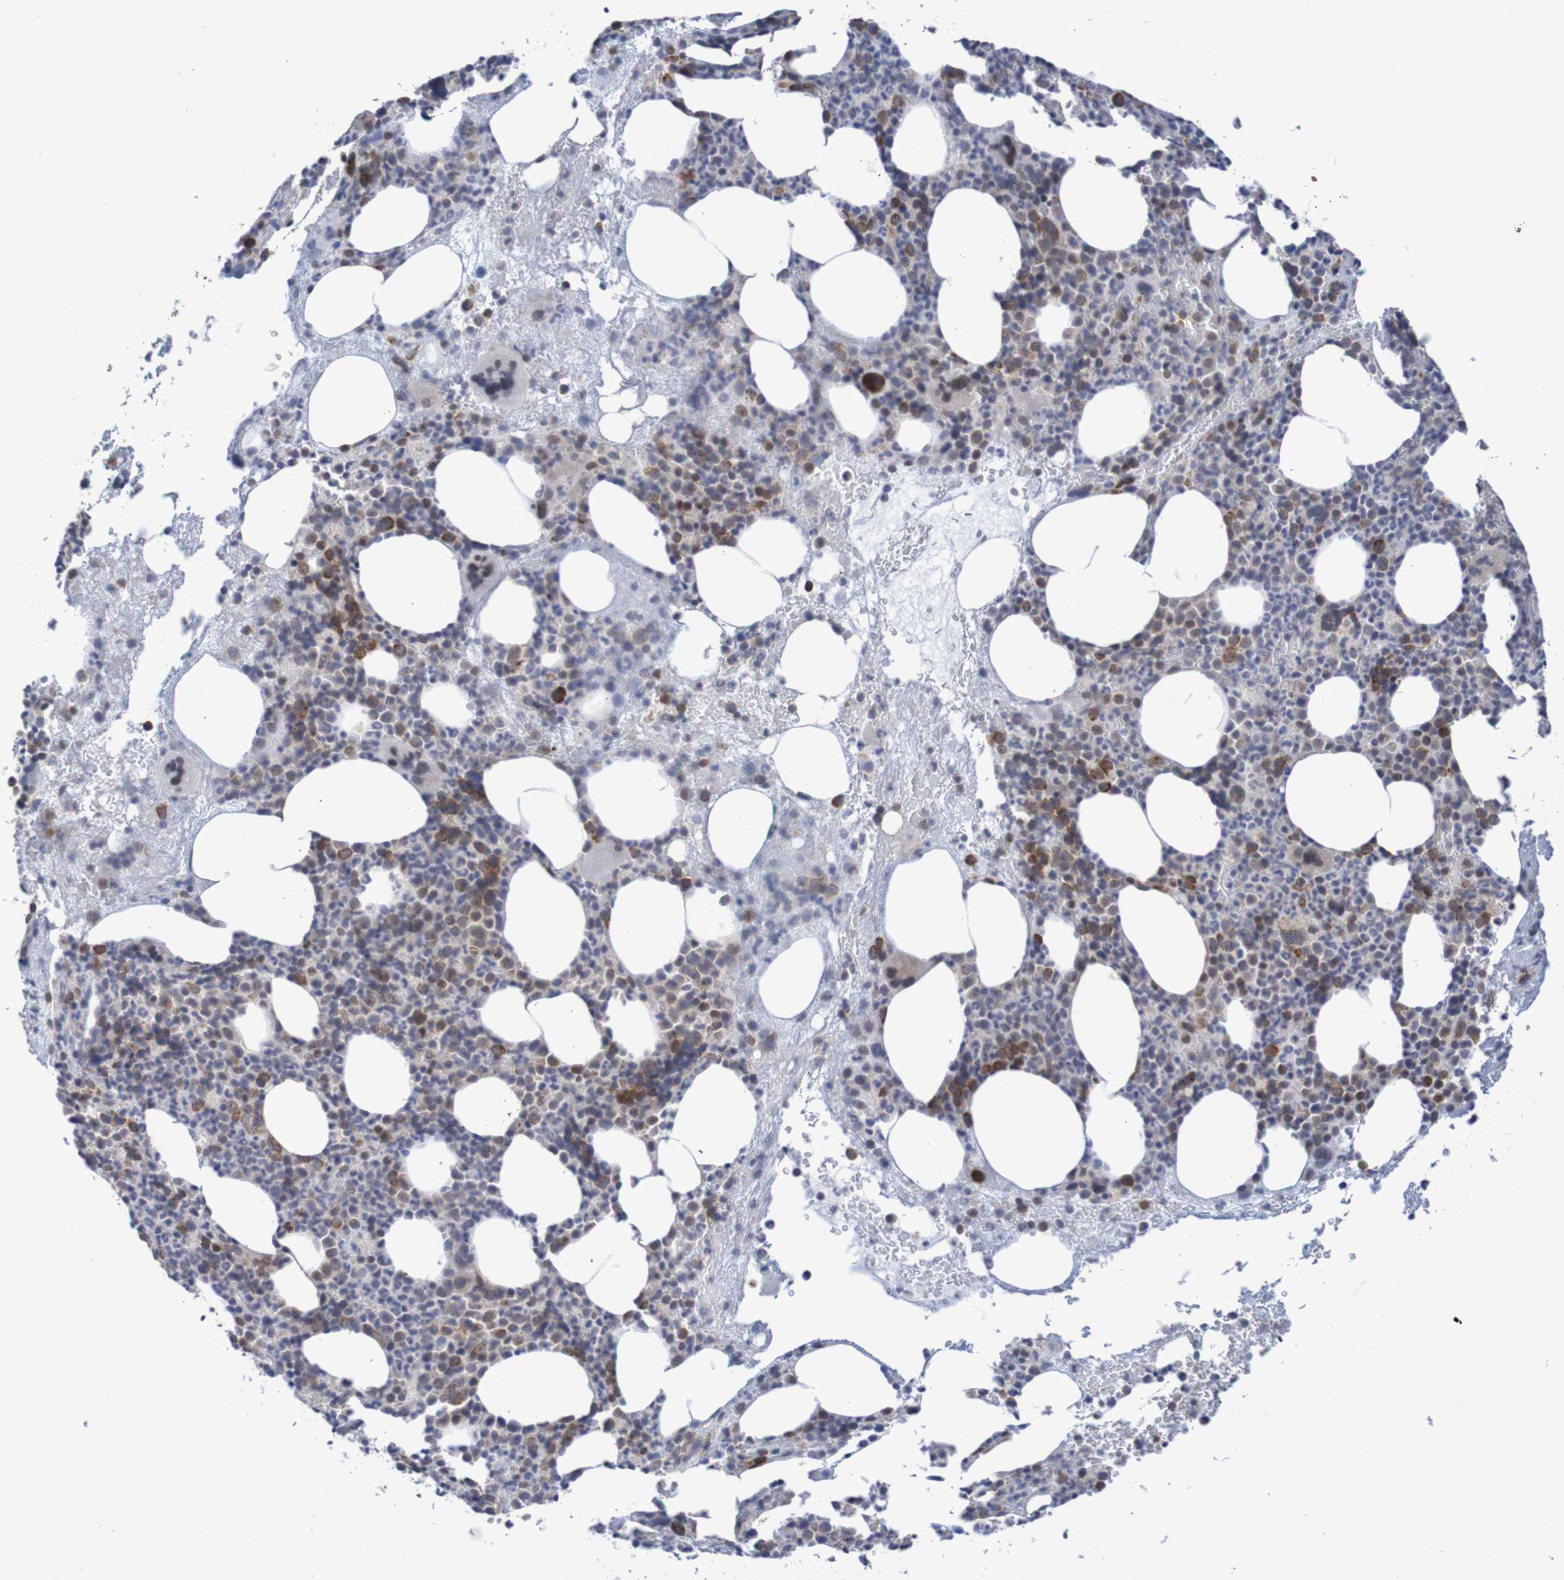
{"staining": {"intensity": "strong", "quantity": "25%-75%", "location": "cytoplasmic/membranous"}, "tissue": "bone marrow", "cell_type": "Hematopoietic cells", "image_type": "normal", "snomed": [{"axis": "morphology", "description": "Normal tissue, NOS"}, {"axis": "morphology", "description": "Inflammation, NOS"}, {"axis": "topography", "description": "Bone marrow"}], "caption": "IHC staining of unremarkable bone marrow, which displays high levels of strong cytoplasmic/membranous staining in approximately 25%-75% of hematopoietic cells indicating strong cytoplasmic/membranous protein positivity. The staining was performed using DAB (brown) for protein detection and nuclei were counterstained in hematoxylin (blue).", "gene": "DVL1", "patient": {"sex": "male", "age": 73}}